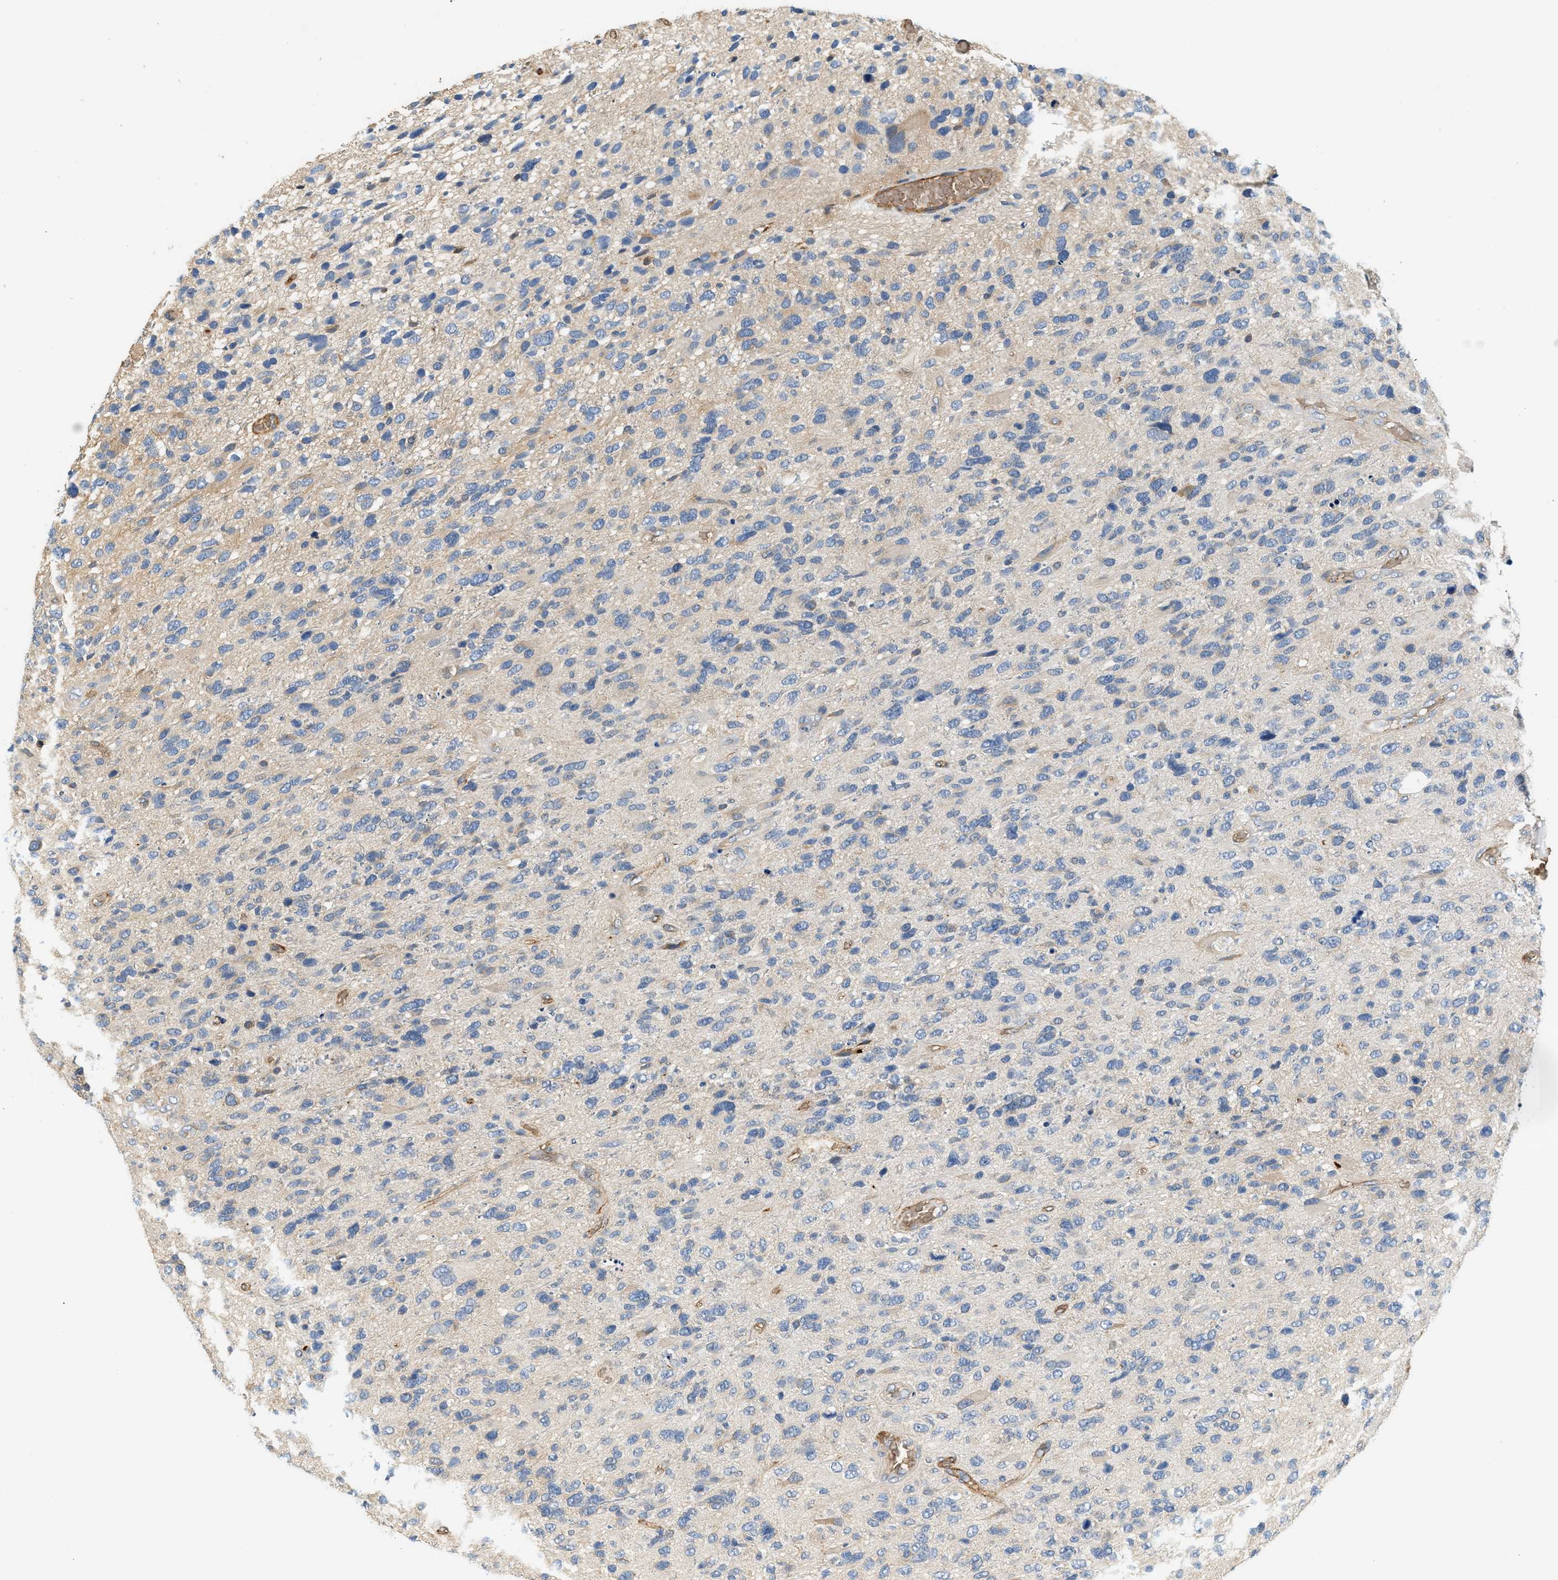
{"staining": {"intensity": "negative", "quantity": "none", "location": "none"}, "tissue": "glioma", "cell_type": "Tumor cells", "image_type": "cancer", "snomed": [{"axis": "morphology", "description": "Glioma, malignant, High grade"}, {"axis": "topography", "description": "Brain"}], "caption": "Image shows no significant protein positivity in tumor cells of malignant high-grade glioma.", "gene": "CYTH2", "patient": {"sex": "female", "age": 58}}